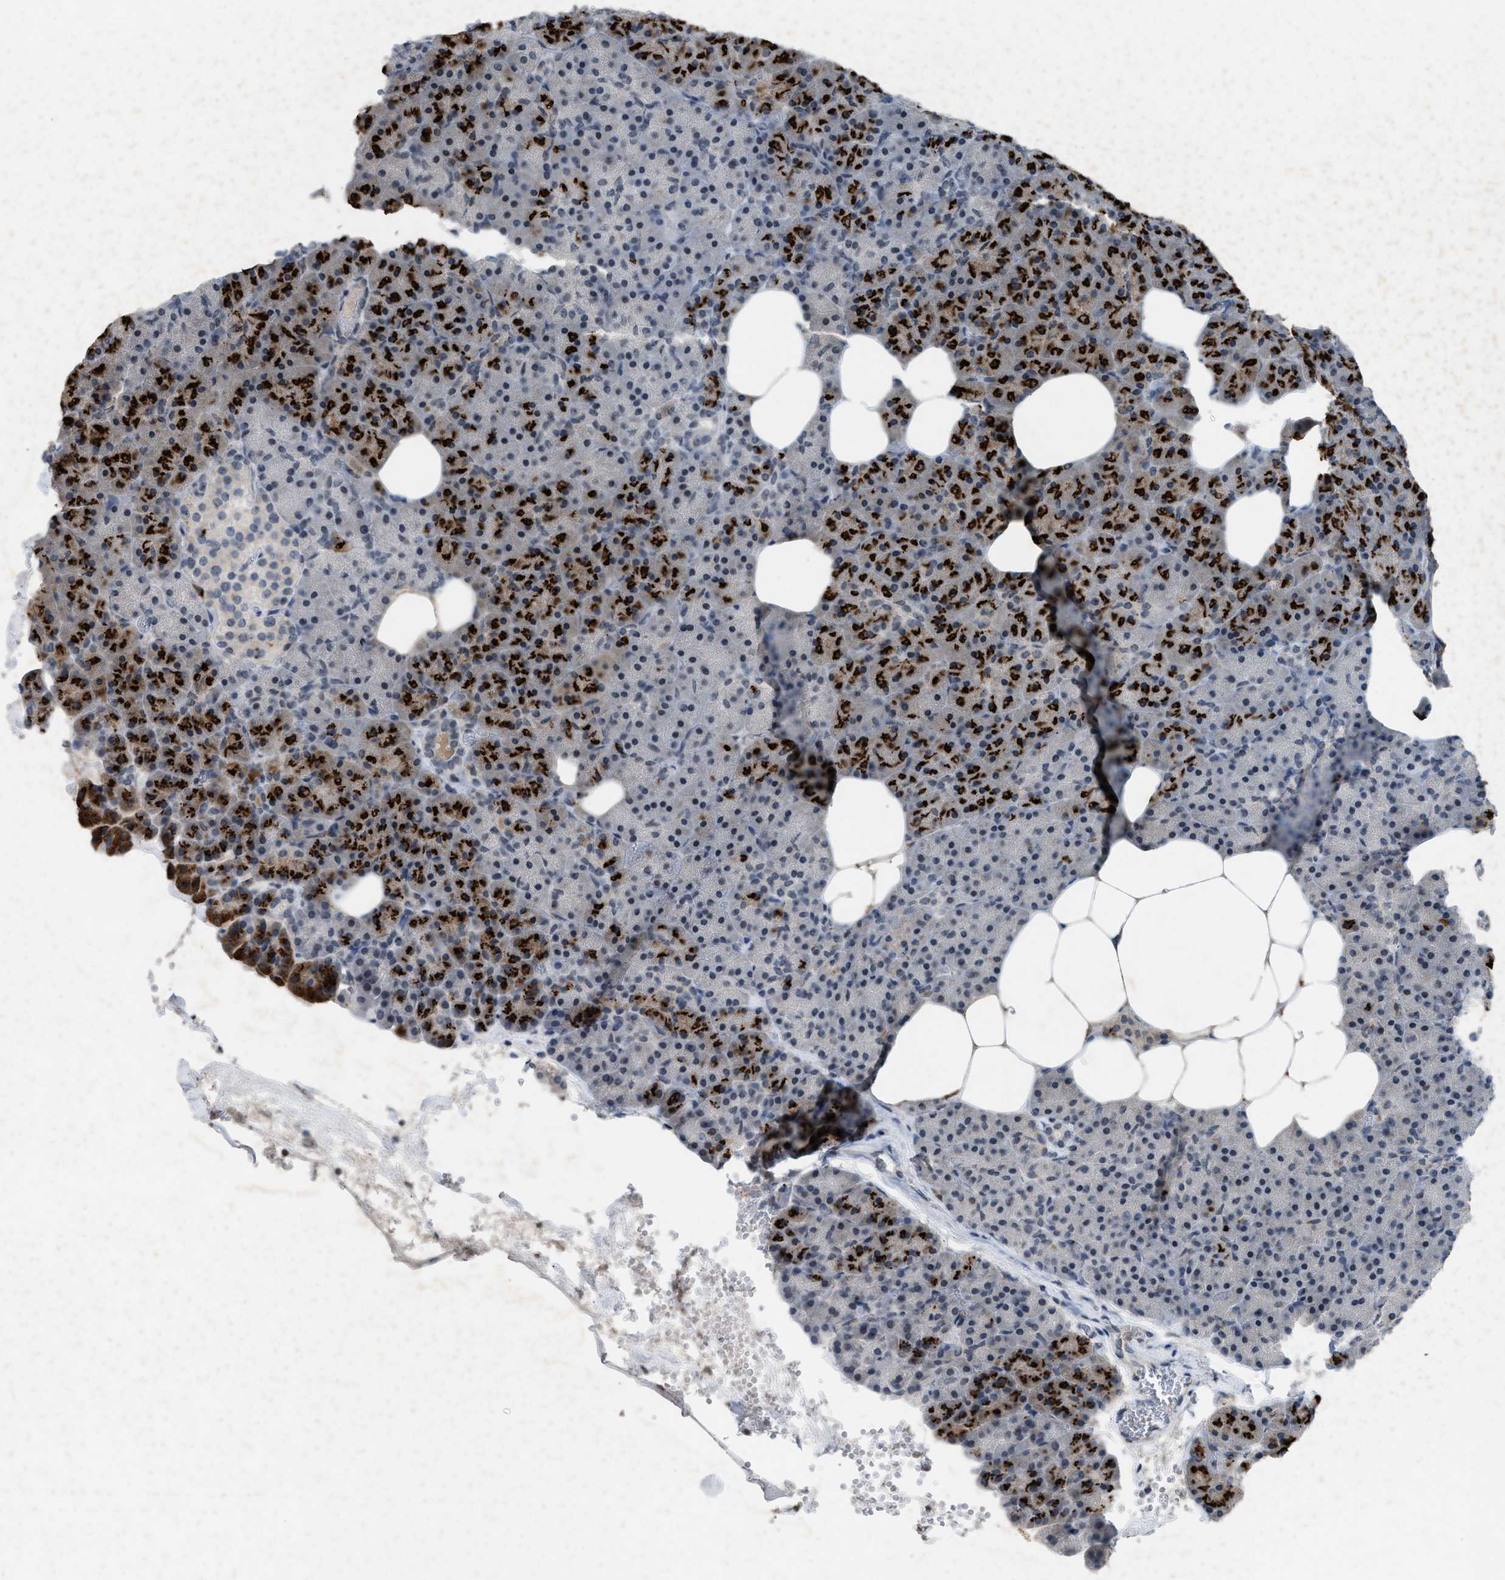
{"staining": {"intensity": "strong", "quantity": "<25%", "location": "cytoplasmic/membranous"}, "tissue": "pancreas", "cell_type": "Exocrine glandular cells", "image_type": "normal", "snomed": [{"axis": "morphology", "description": "Normal tissue, NOS"}, {"axis": "morphology", "description": "Carcinoid, malignant, NOS"}, {"axis": "topography", "description": "Pancreas"}], "caption": "Immunohistochemical staining of normal human pancreas reveals <25% levels of strong cytoplasmic/membranous protein positivity in approximately <25% of exocrine glandular cells.", "gene": "SLC5A5", "patient": {"sex": "female", "age": 35}}